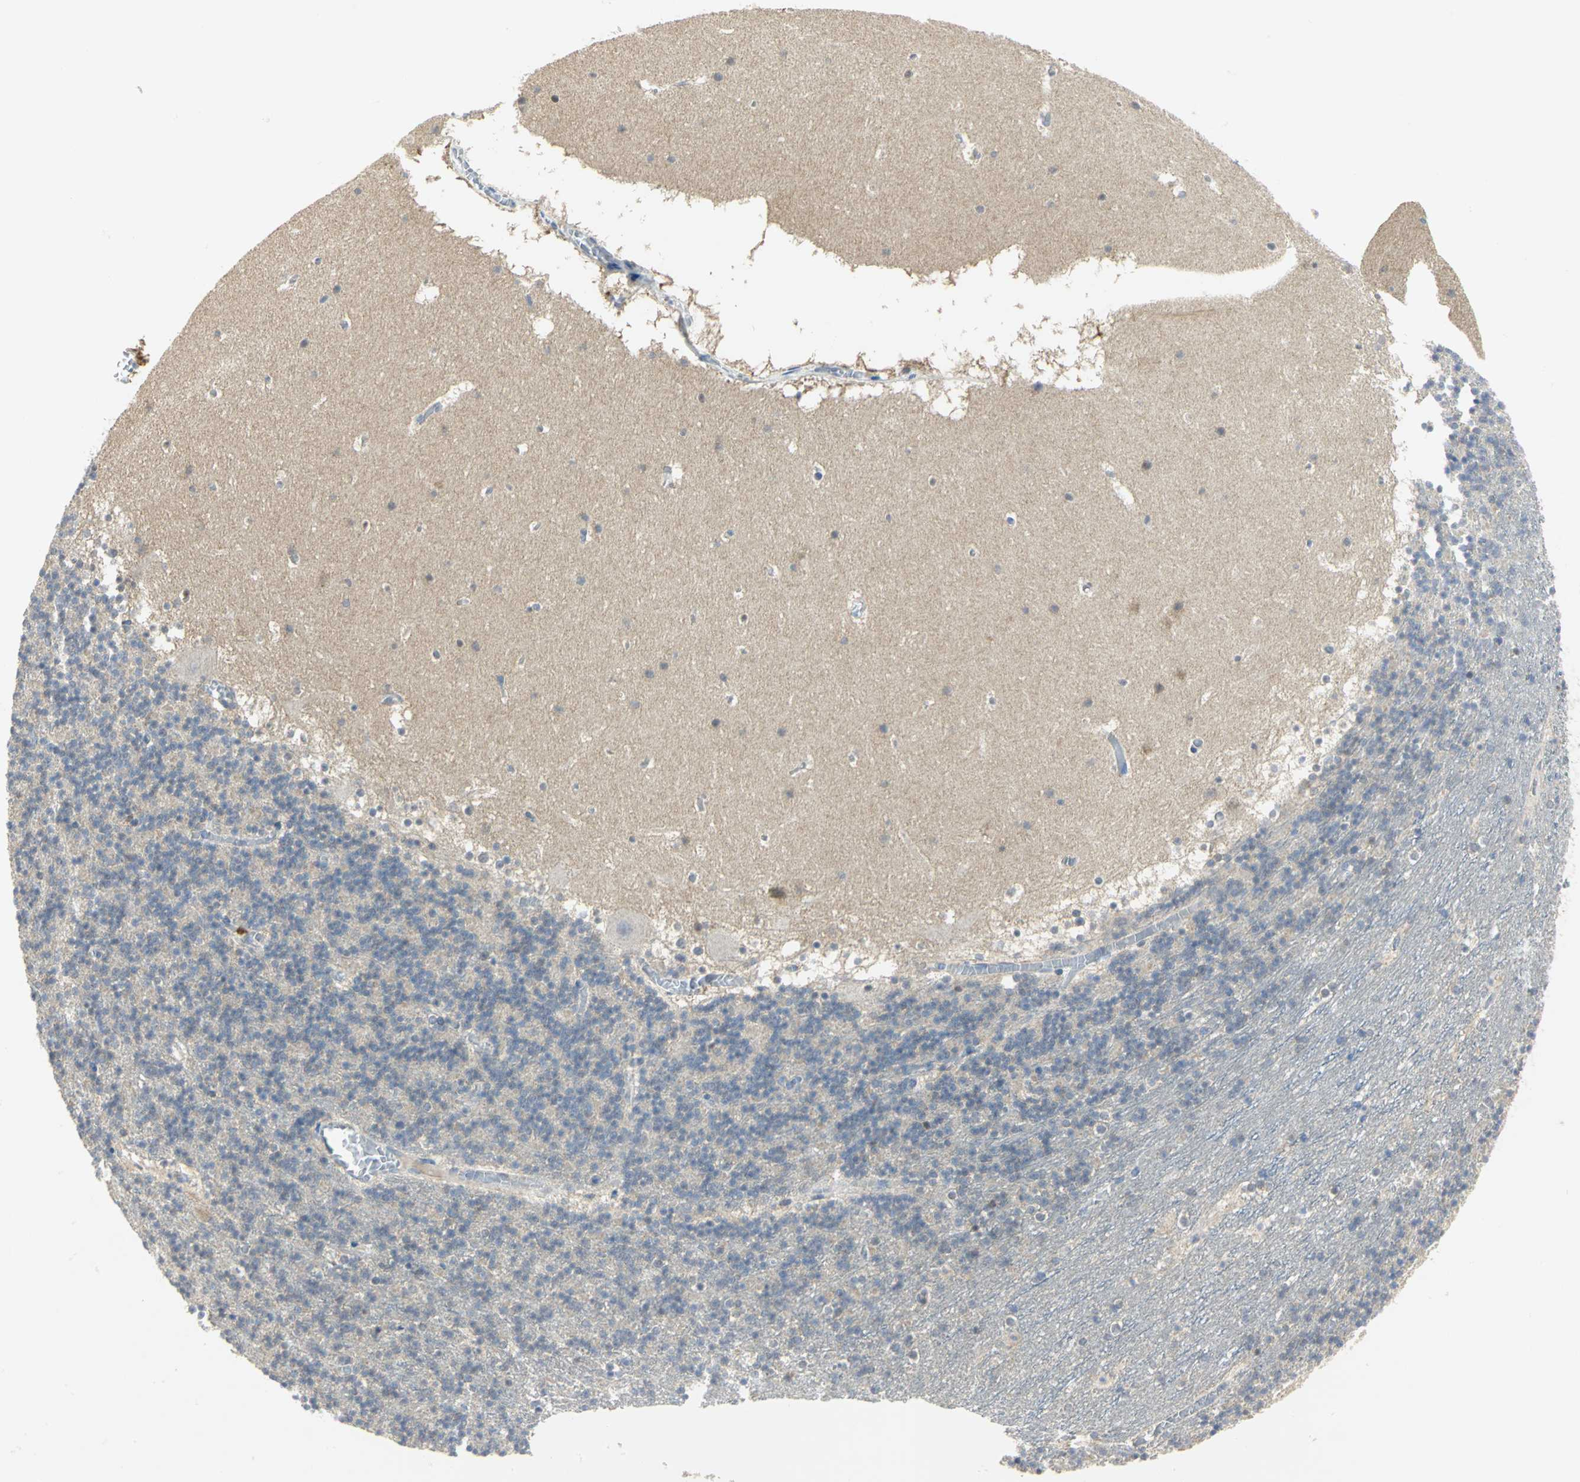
{"staining": {"intensity": "negative", "quantity": "none", "location": "none"}, "tissue": "cerebellum", "cell_type": "Cells in granular layer", "image_type": "normal", "snomed": [{"axis": "morphology", "description": "Normal tissue, NOS"}, {"axis": "topography", "description": "Cerebellum"}], "caption": "Protein analysis of normal cerebellum reveals no significant staining in cells in granular layer. (DAB (3,3'-diaminobenzidine) immunohistochemistry with hematoxylin counter stain).", "gene": "PPIA", "patient": {"sex": "male", "age": 45}}